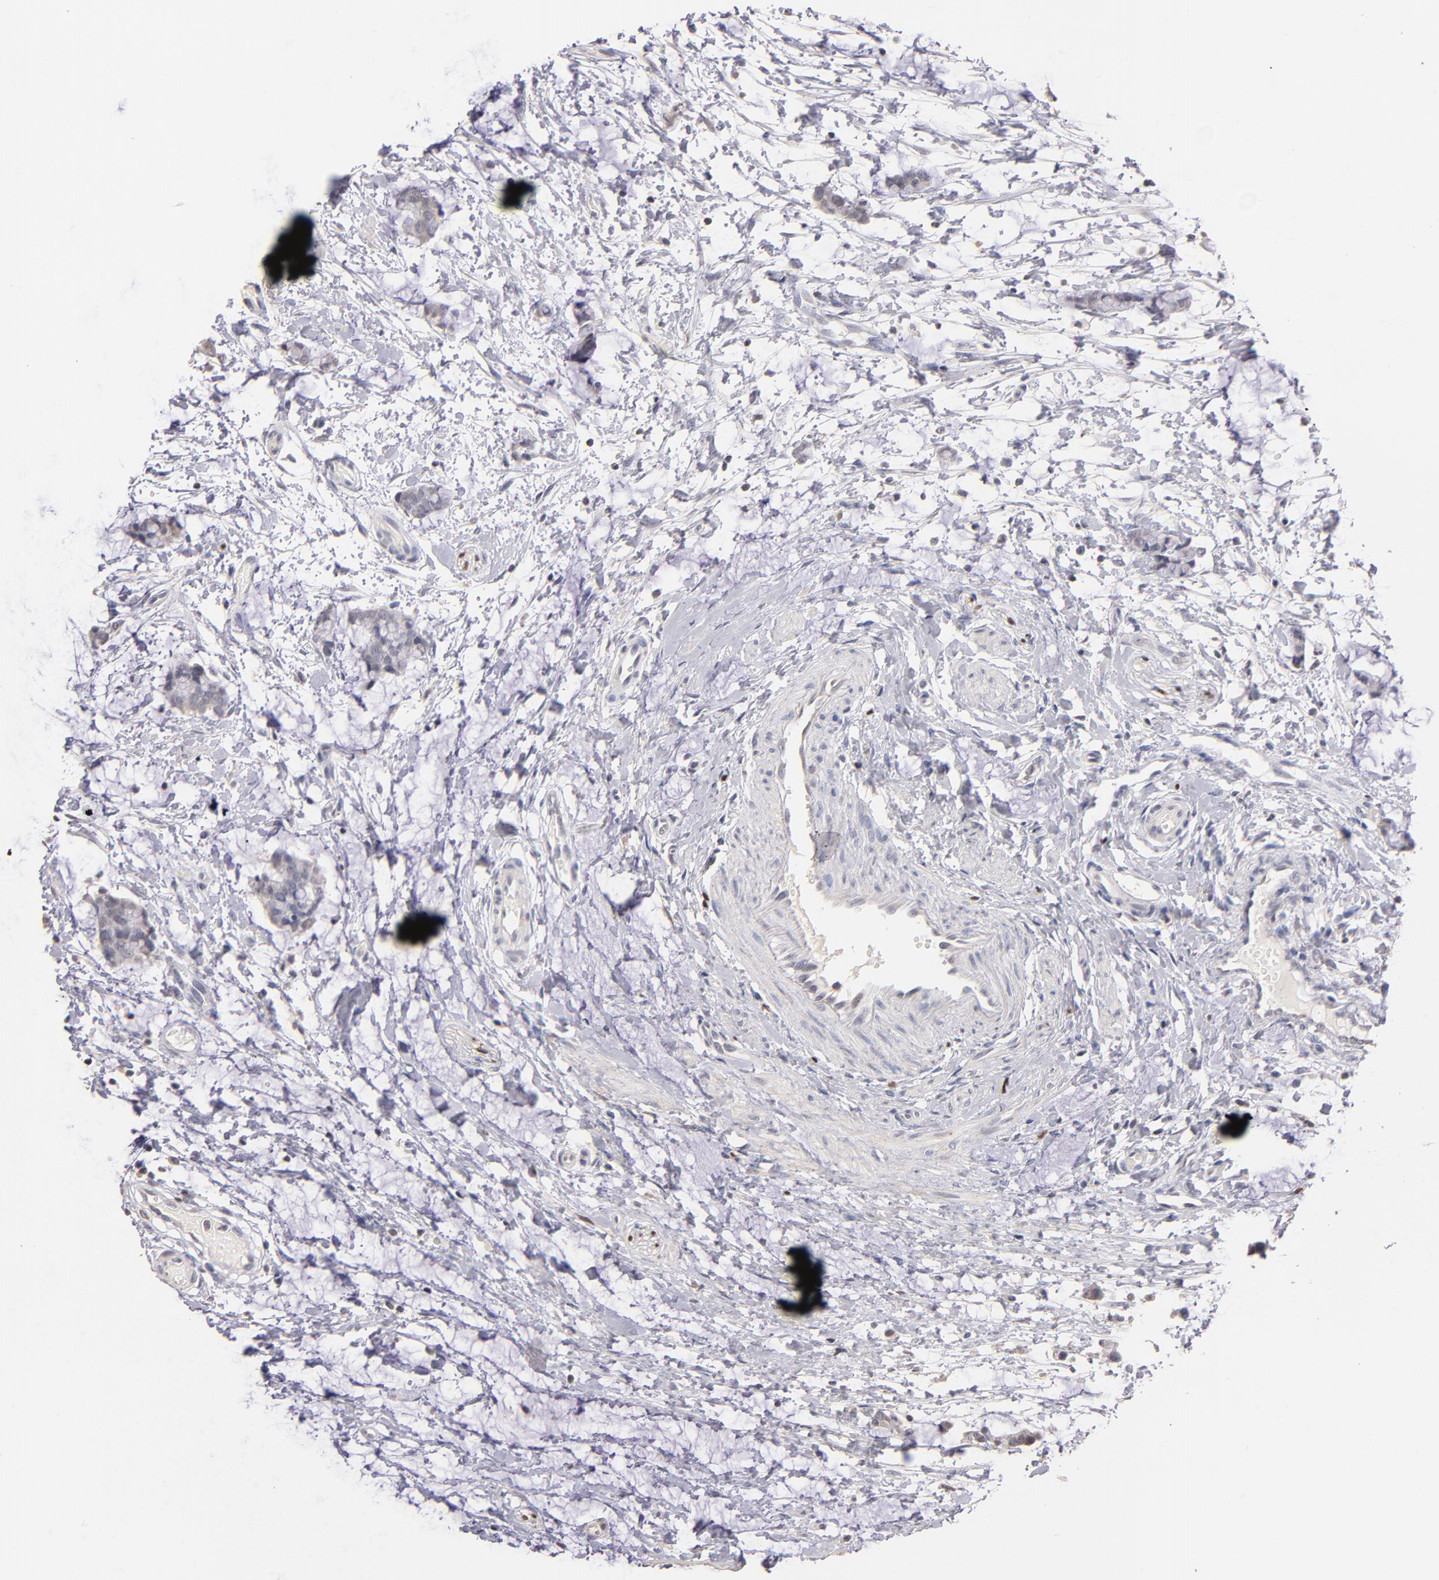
{"staining": {"intensity": "negative", "quantity": "none", "location": "none"}, "tissue": "colorectal cancer", "cell_type": "Tumor cells", "image_type": "cancer", "snomed": [{"axis": "morphology", "description": "Adenocarcinoma, NOS"}, {"axis": "topography", "description": "Colon"}], "caption": "An immunohistochemistry (IHC) histopathology image of adenocarcinoma (colorectal) is shown. There is no staining in tumor cells of adenocarcinoma (colorectal).", "gene": "SOX10", "patient": {"sex": "male", "age": 14}}